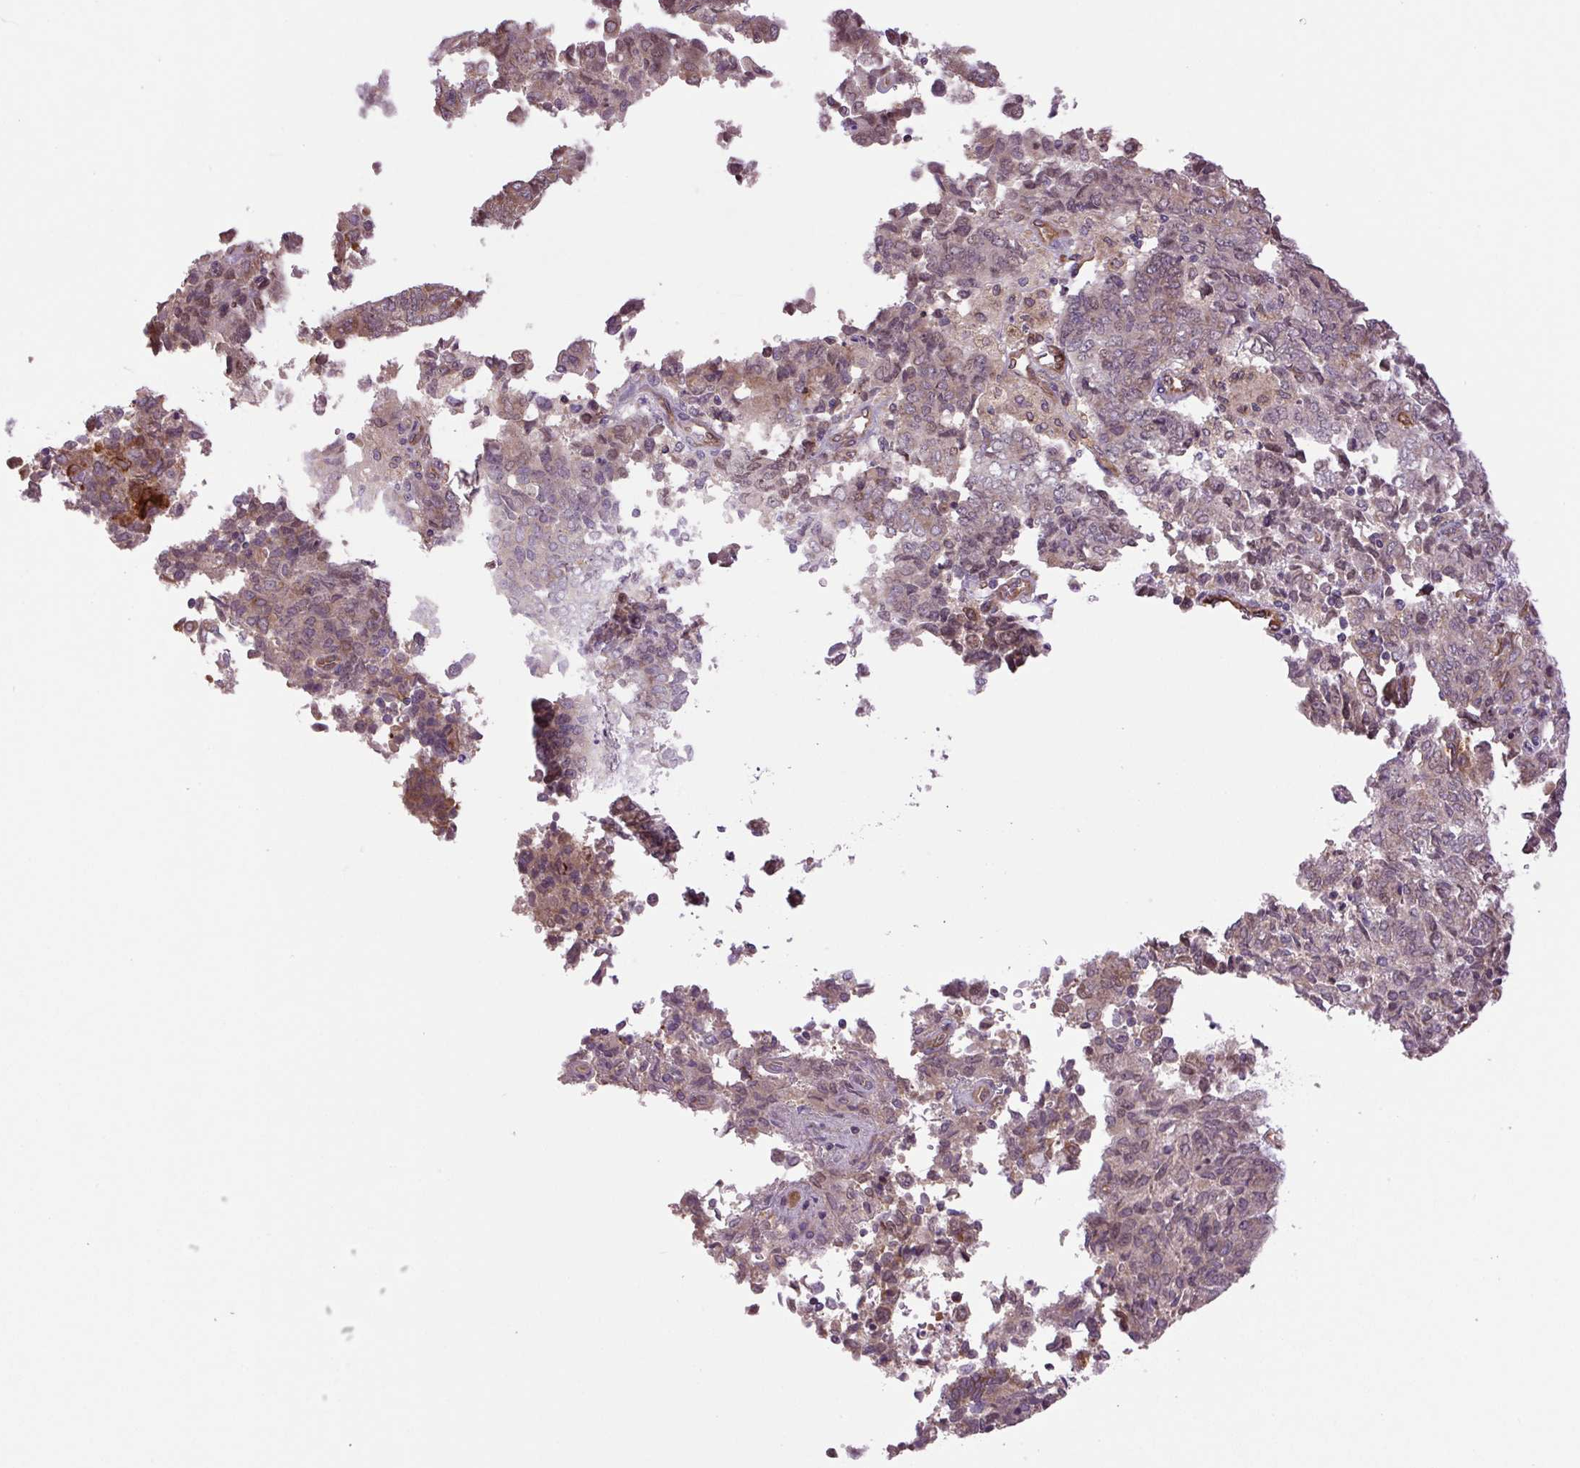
{"staining": {"intensity": "weak", "quantity": "25%-75%", "location": "cytoplasmic/membranous"}, "tissue": "endometrial cancer", "cell_type": "Tumor cells", "image_type": "cancer", "snomed": [{"axis": "morphology", "description": "Adenocarcinoma, NOS"}, {"axis": "topography", "description": "Endometrium"}], "caption": "Protein expression analysis of human endometrial adenocarcinoma reveals weak cytoplasmic/membranous staining in about 25%-75% of tumor cells.", "gene": "SEPTIN10", "patient": {"sex": "female", "age": 80}}